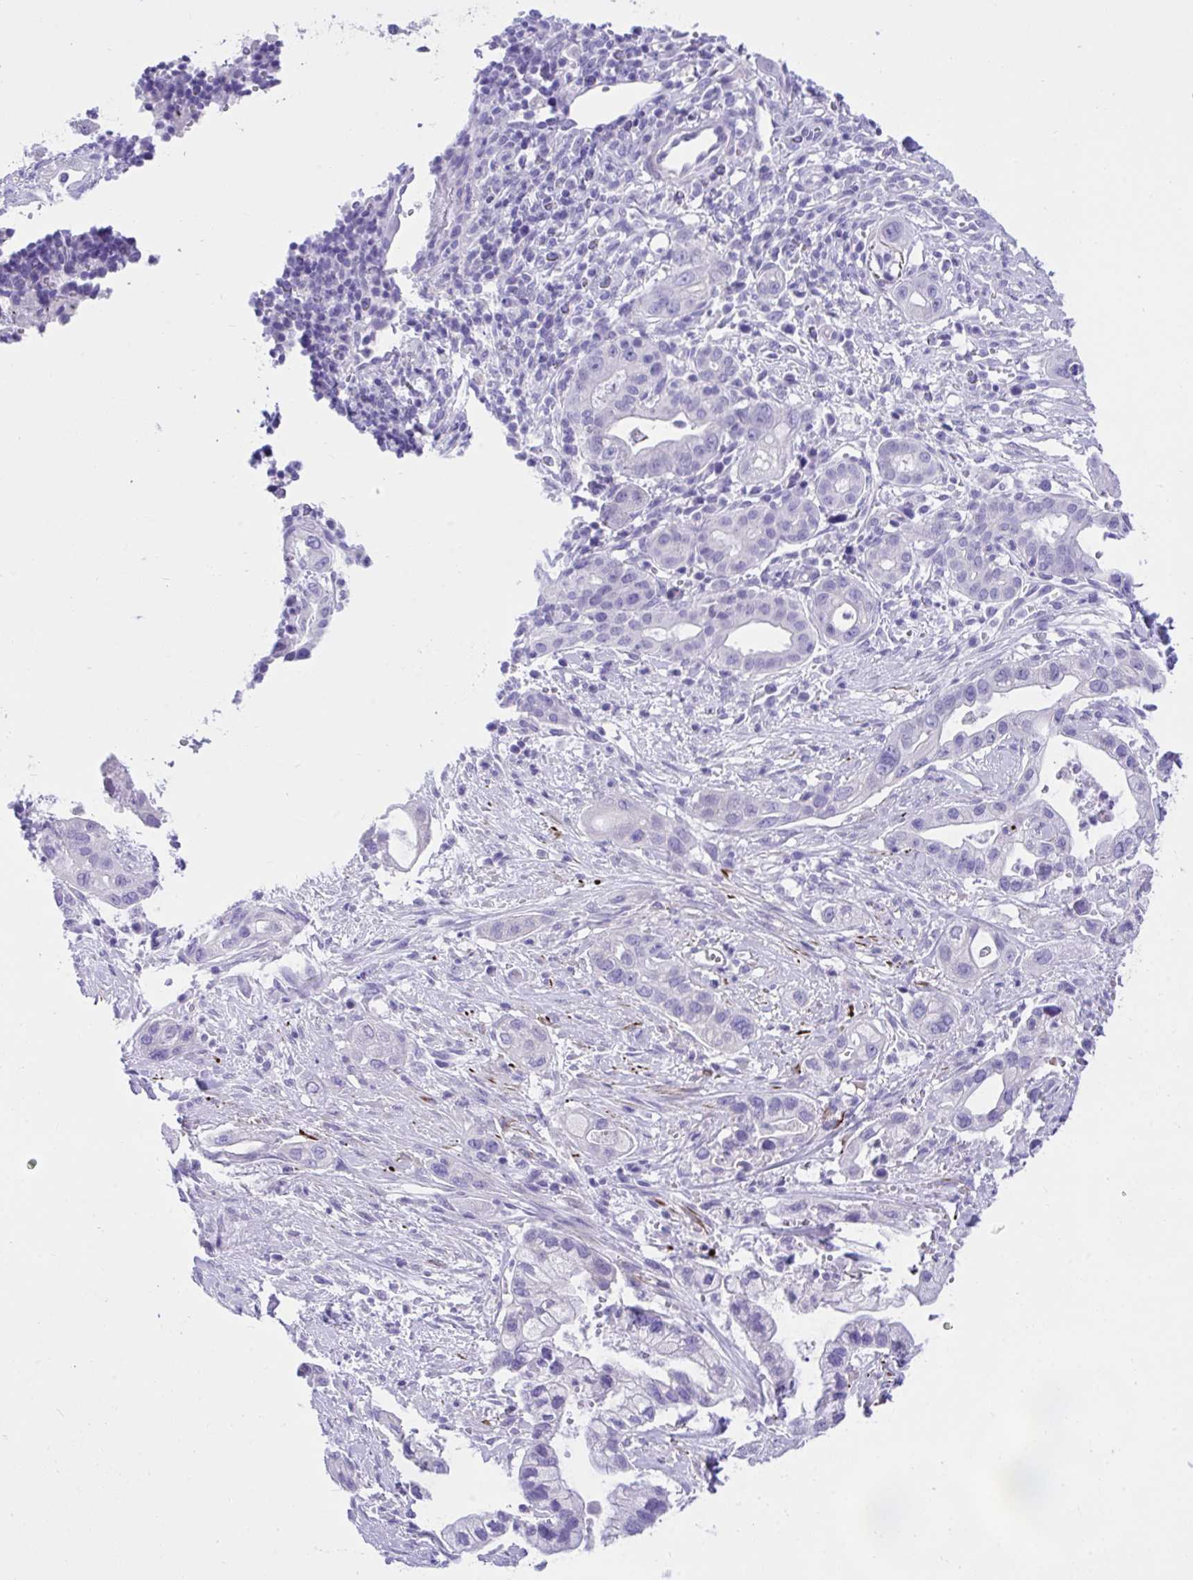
{"staining": {"intensity": "negative", "quantity": "none", "location": "none"}, "tissue": "pancreatic cancer", "cell_type": "Tumor cells", "image_type": "cancer", "snomed": [{"axis": "morphology", "description": "Adenocarcinoma, NOS"}, {"axis": "topography", "description": "Pancreas"}], "caption": "The immunohistochemistry (IHC) micrograph has no significant staining in tumor cells of pancreatic cancer (adenocarcinoma) tissue.", "gene": "KCNN4", "patient": {"sex": "male", "age": 44}}